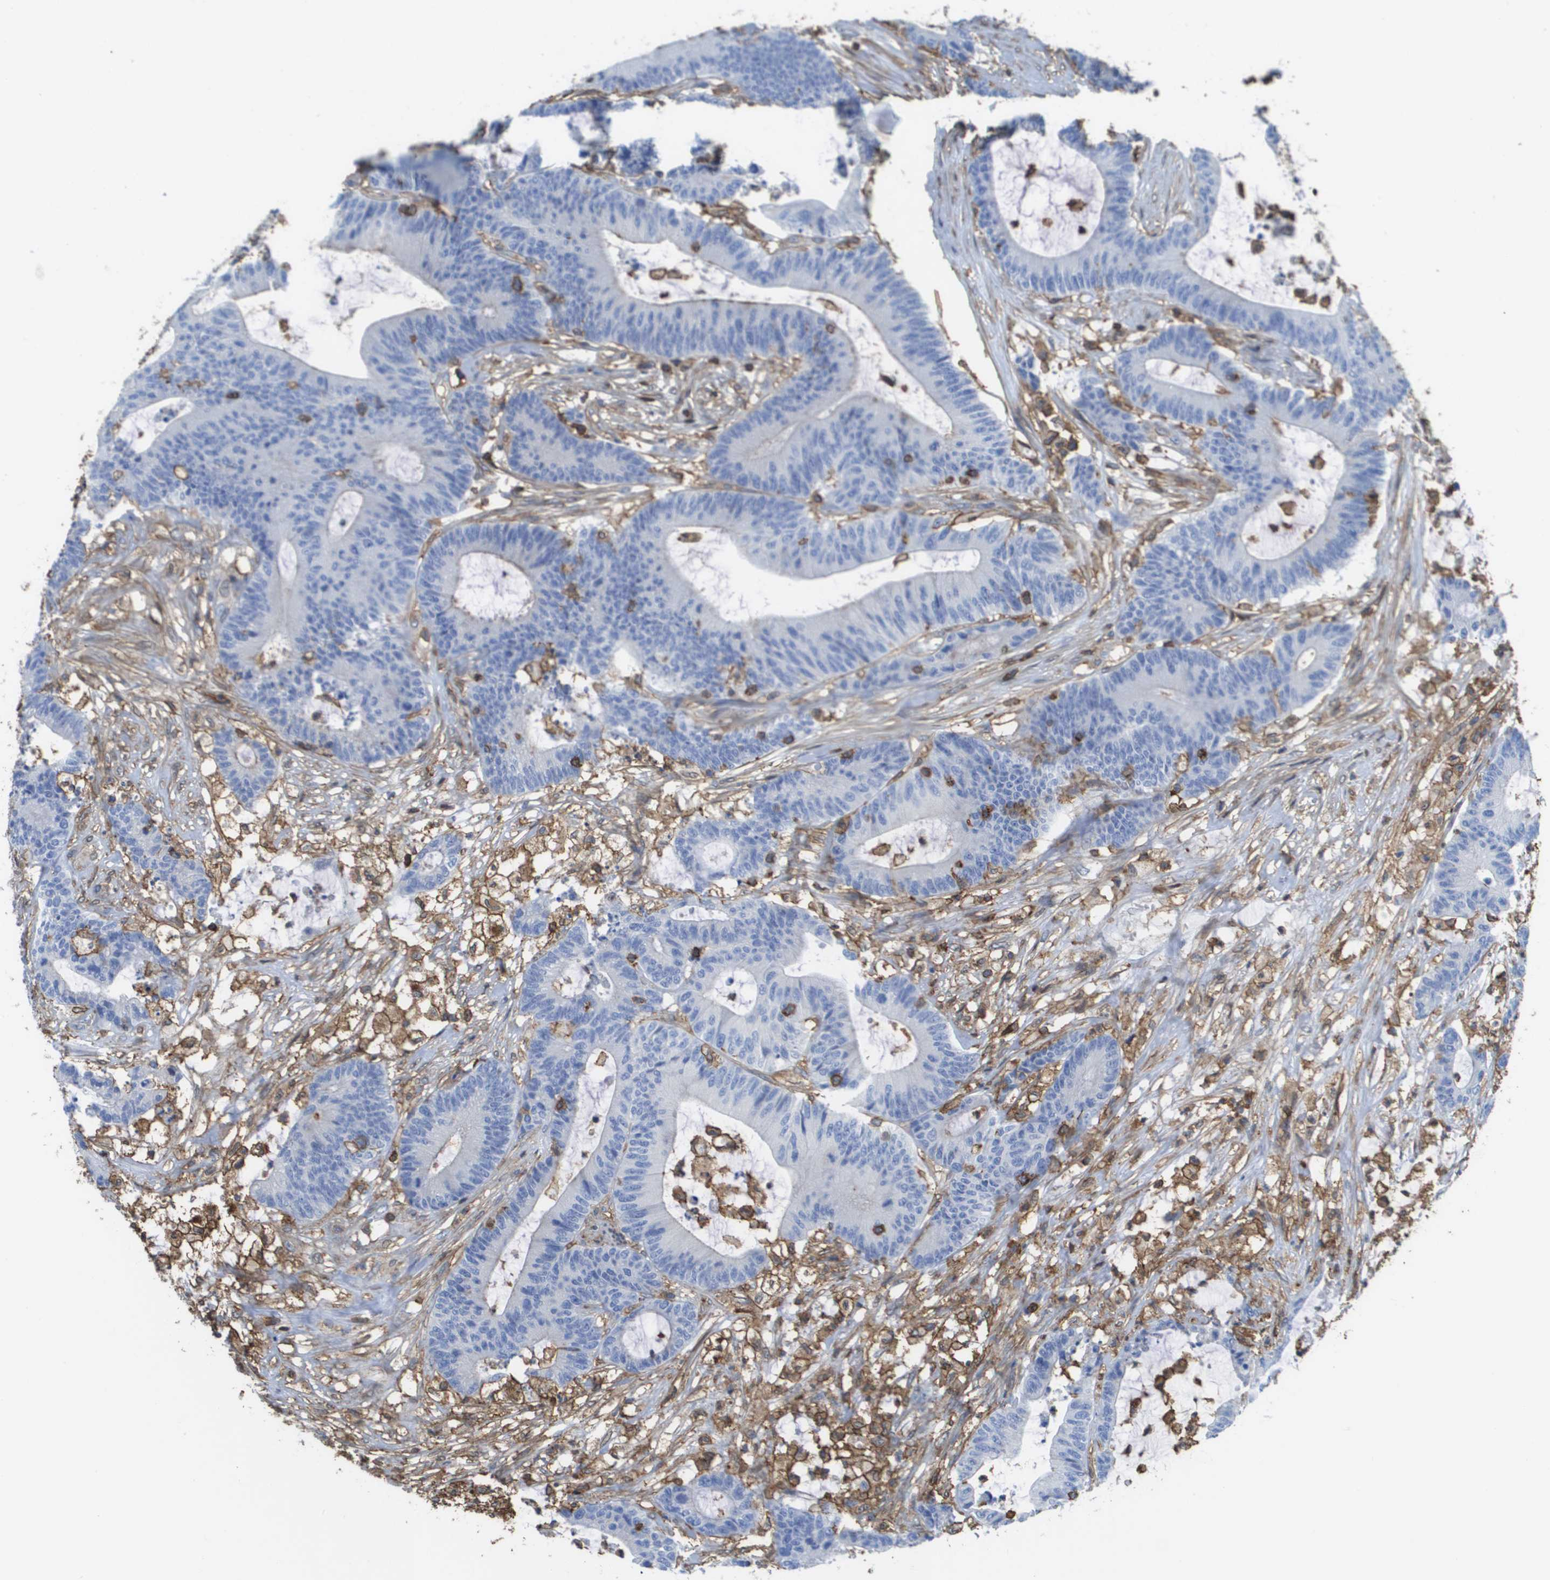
{"staining": {"intensity": "negative", "quantity": "none", "location": "none"}, "tissue": "colorectal cancer", "cell_type": "Tumor cells", "image_type": "cancer", "snomed": [{"axis": "morphology", "description": "Adenocarcinoma, NOS"}, {"axis": "topography", "description": "Colon"}], "caption": "Colorectal adenocarcinoma was stained to show a protein in brown. There is no significant positivity in tumor cells. (Immunohistochemistry, brightfield microscopy, high magnification).", "gene": "PASK", "patient": {"sex": "female", "age": 84}}